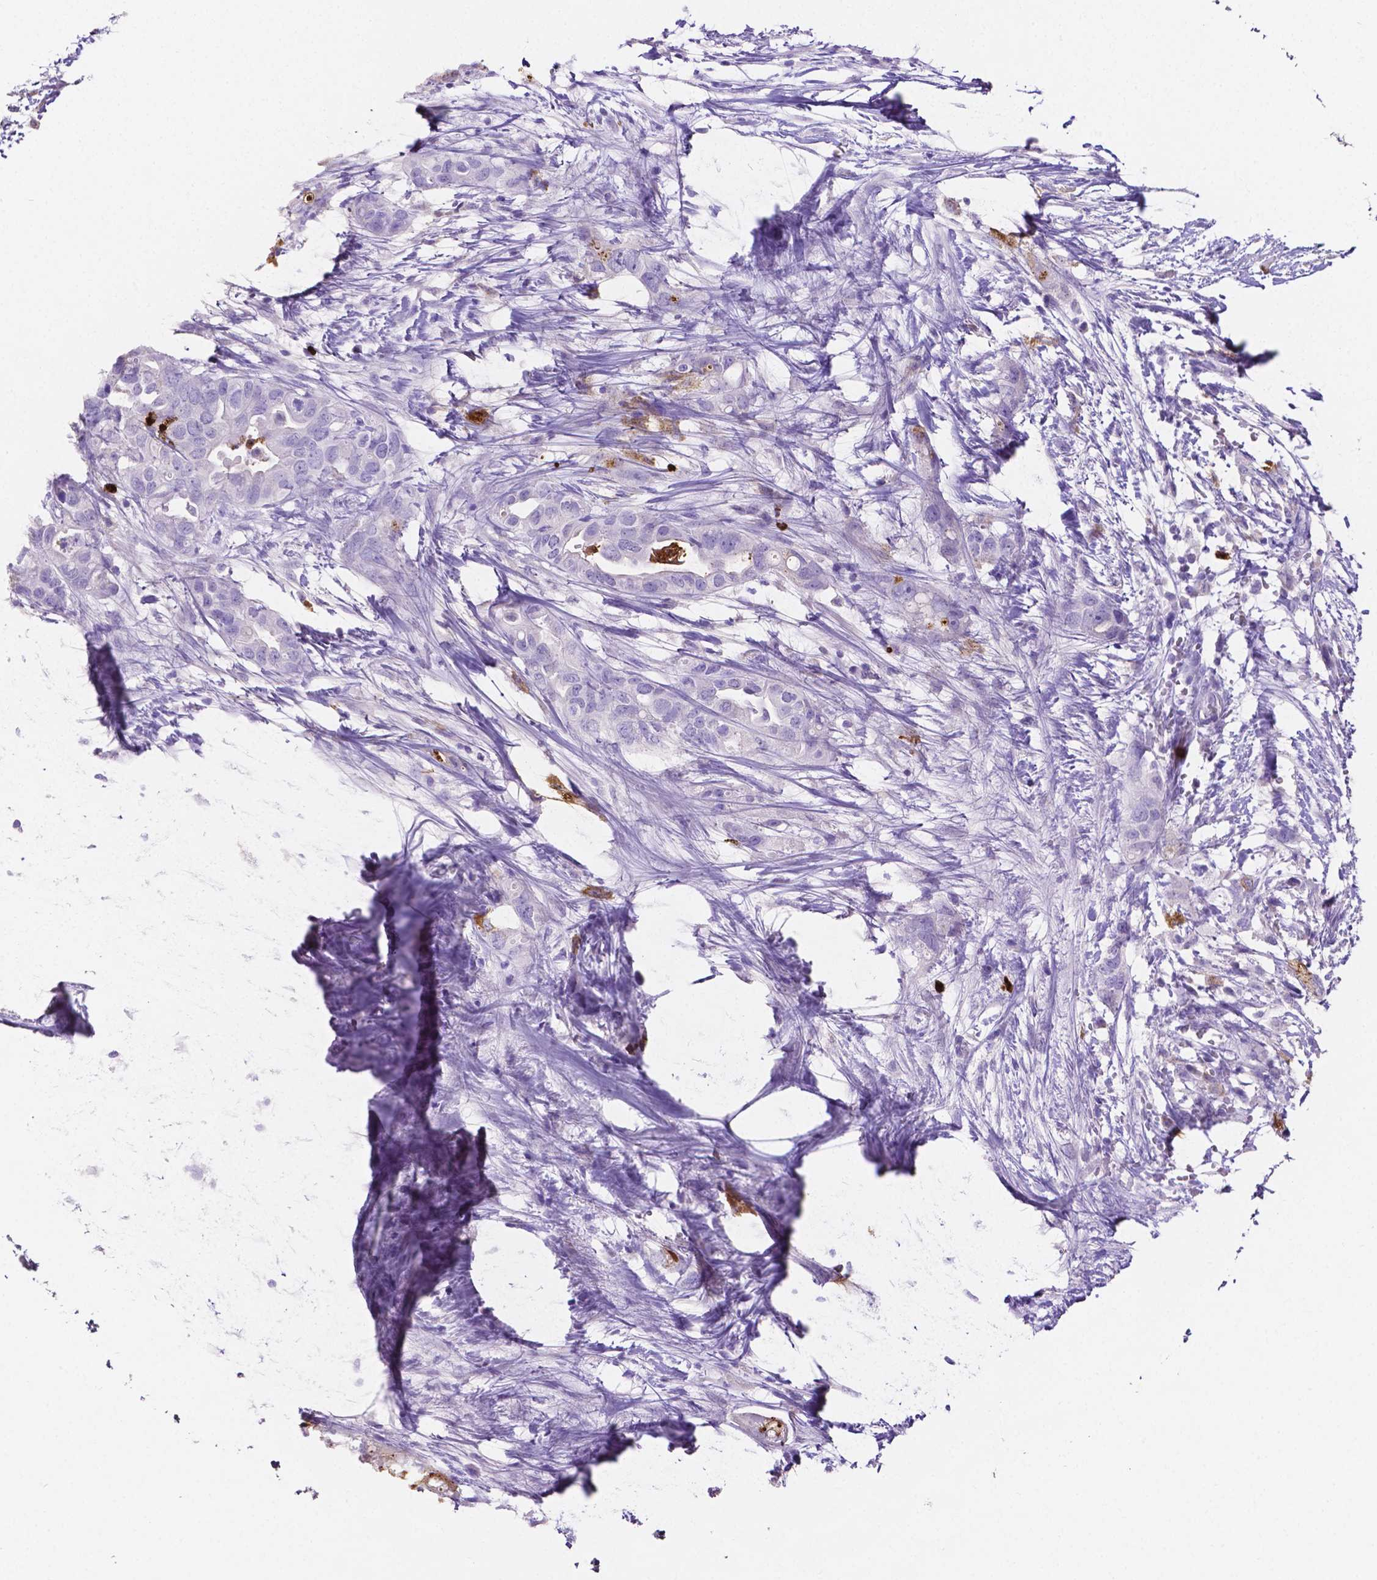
{"staining": {"intensity": "negative", "quantity": "none", "location": "none"}, "tissue": "pancreatic cancer", "cell_type": "Tumor cells", "image_type": "cancer", "snomed": [{"axis": "morphology", "description": "Adenocarcinoma, NOS"}, {"axis": "topography", "description": "Pancreas"}], "caption": "Immunohistochemistry (IHC) micrograph of adenocarcinoma (pancreatic) stained for a protein (brown), which demonstrates no positivity in tumor cells.", "gene": "MMP9", "patient": {"sex": "female", "age": 72}}